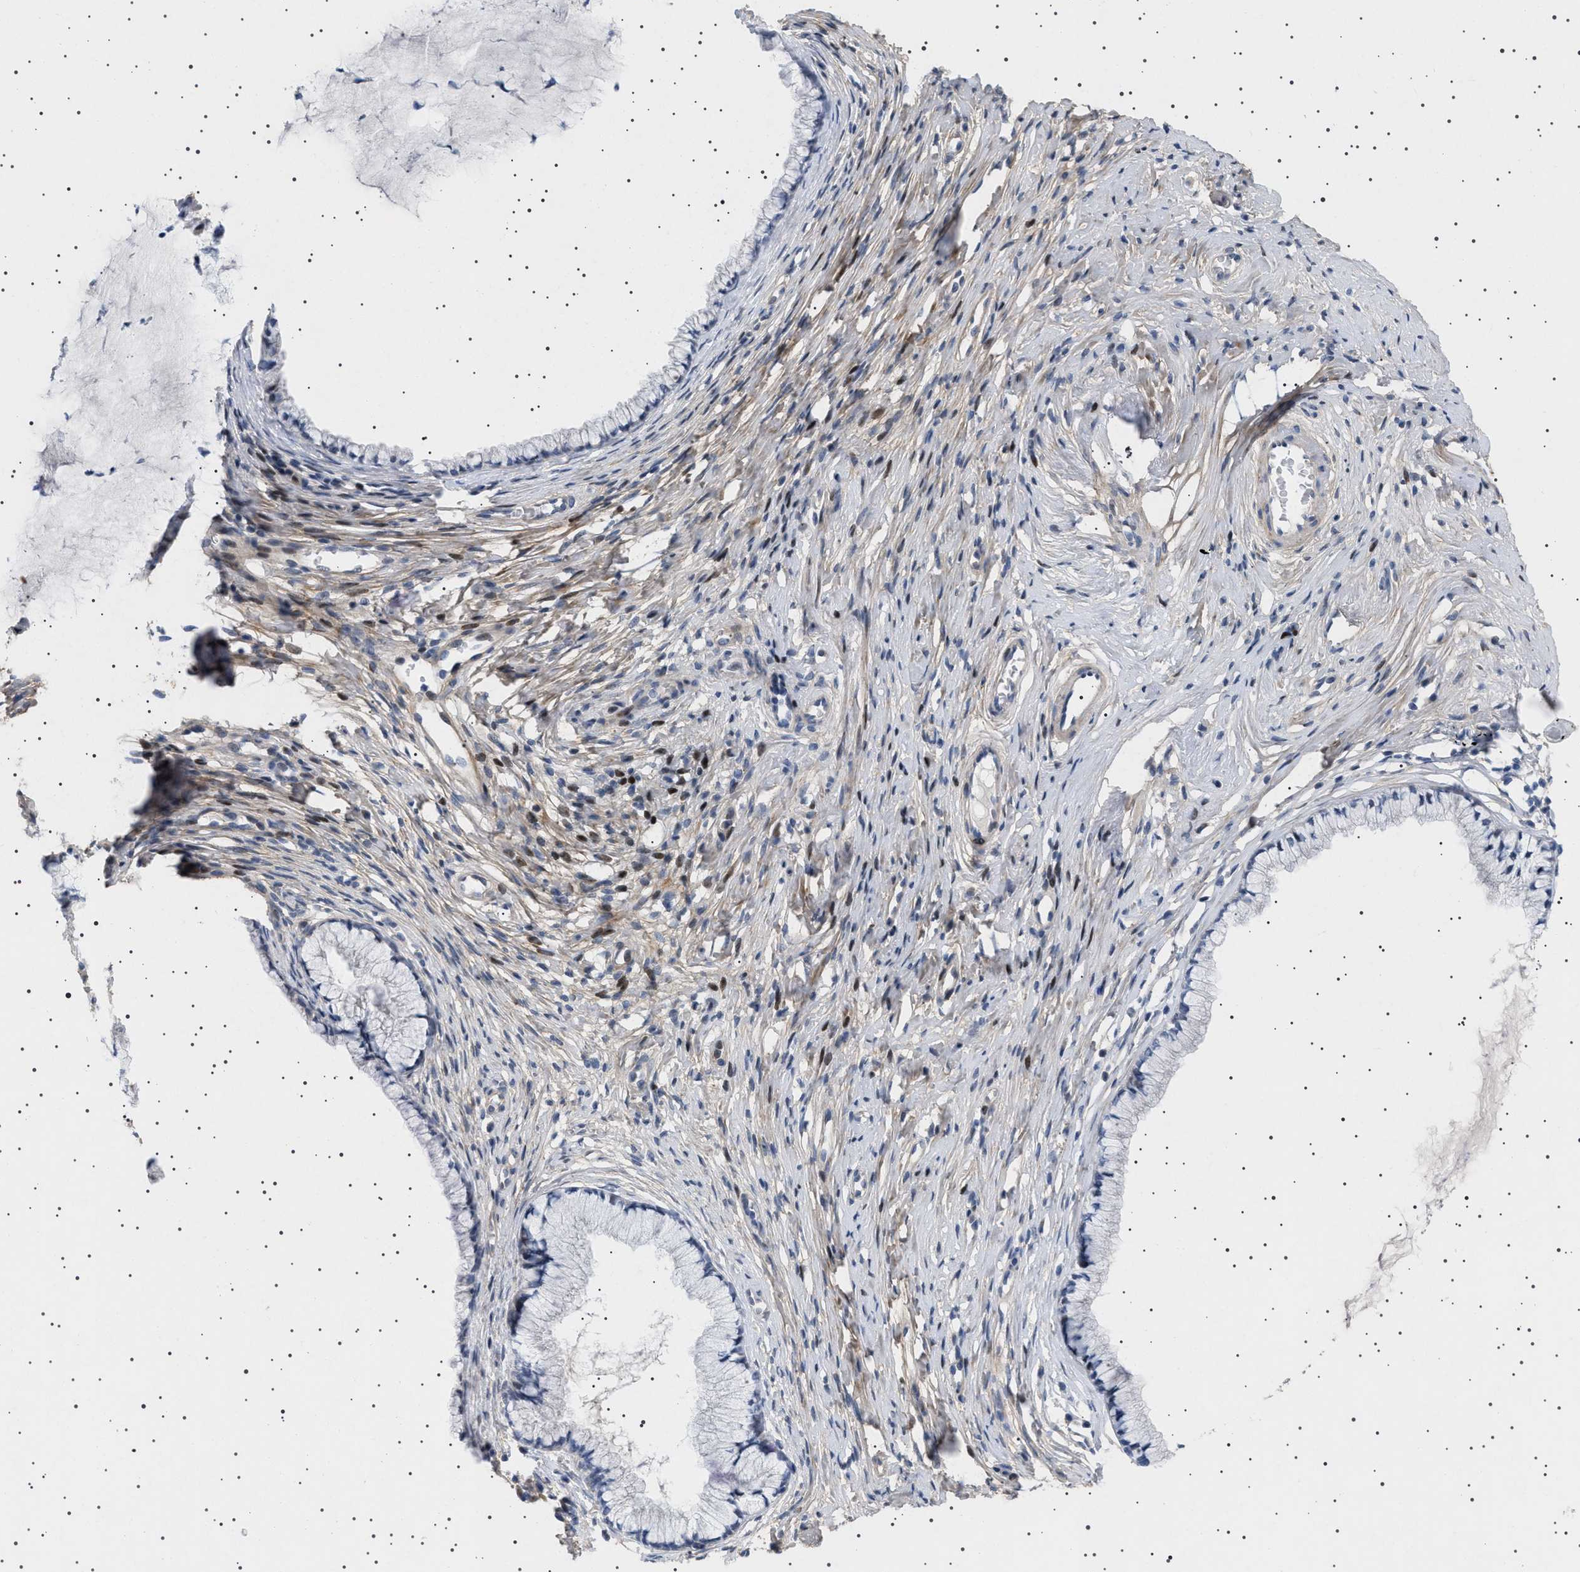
{"staining": {"intensity": "negative", "quantity": "none", "location": "none"}, "tissue": "cervix", "cell_type": "Glandular cells", "image_type": "normal", "snomed": [{"axis": "morphology", "description": "Normal tissue, NOS"}, {"axis": "topography", "description": "Cervix"}], "caption": "This is a micrograph of immunohistochemistry (IHC) staining of normal cervix, which shows no positivity in glandular cells. (Stains: DAB IHC with hematoxylin counter stain, Microscopy: brightfield microscopy at high magnification).", "gene": "HTR1A", "patient": {"sex": "female", "age": 77}}